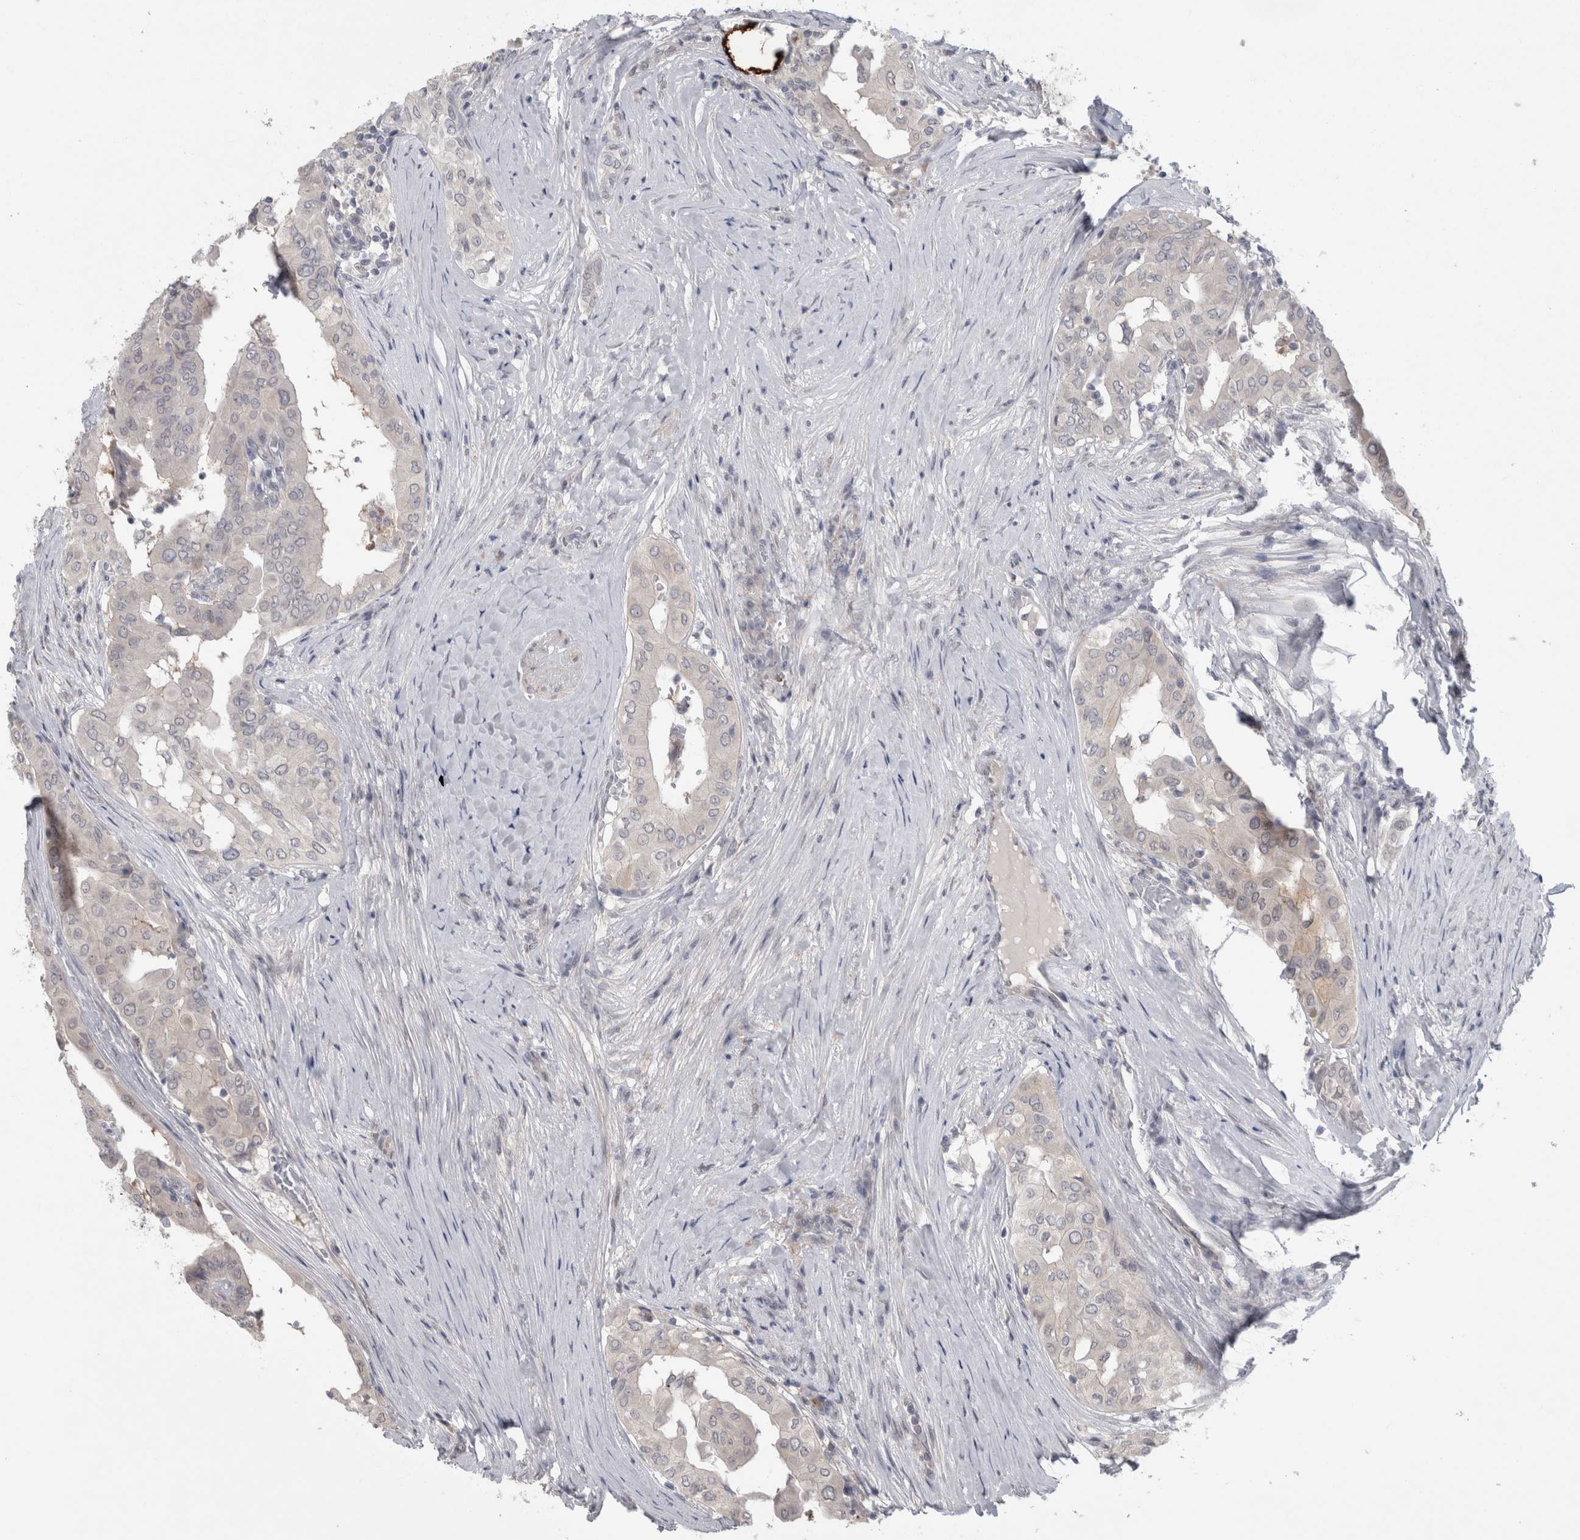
{"staining": {"intensity": "negative", "quantity": "none", "location": "none"}, "tissue": "thyroid cancer", "cell_type": "Tumor cells", "image_type": "cancer", "snomed": [{"axis": "morphology", "description": "Papillary adenocarcinoma, NOS"}, {"axis": "topography", "description": "Thyroid gland"}], "caption": "Thyroid cancer was stained to show a protein in brown. There is no significant positivity in tumor cells. (Immunohistochemistry (ihc), brightfield microscopy, high magnification).", "gene": "MTBP", "patient": {"sex": "male", "age": 33}}